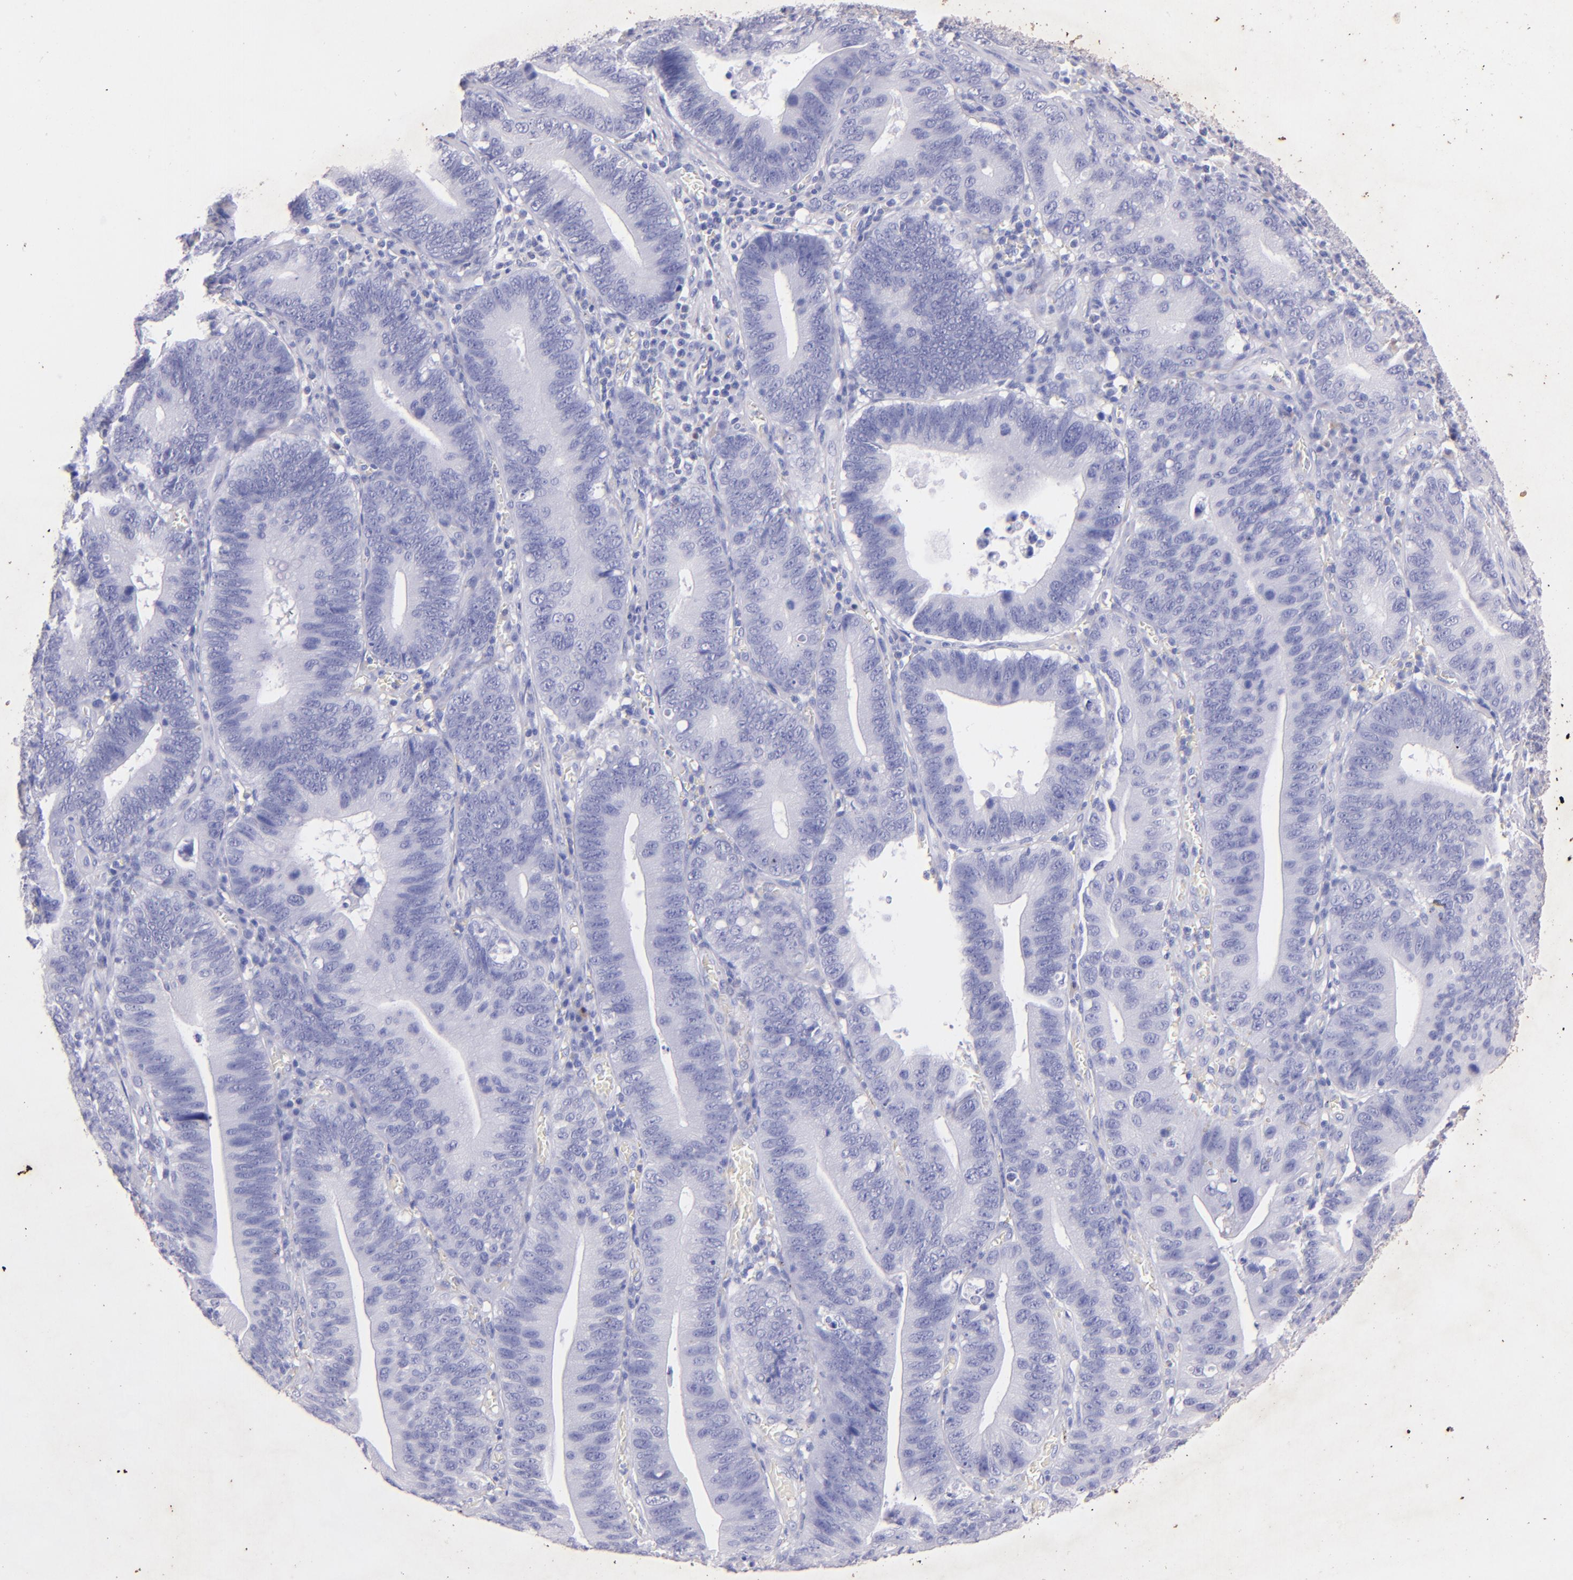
{"staining": {"intensity": "negative", "quantity": "none", "location": "none"}, "tissue": "stomach cancer", "cell_type": "Tumor cells", "image_type": "cancer", "snomed": [{"axis": "morphology", "description": "Adenocarcinoma, NOS"}, {"axis": "topography", "description": "Stomach"}, {"axis": "topography", "description": "Gastric cardia"}], "caption": "Tumor cells are negative for brown protein staining in stomach adenocarcinoma.", "gene": "UCHL1", "patient": {"sex": "male", "age": 59}}